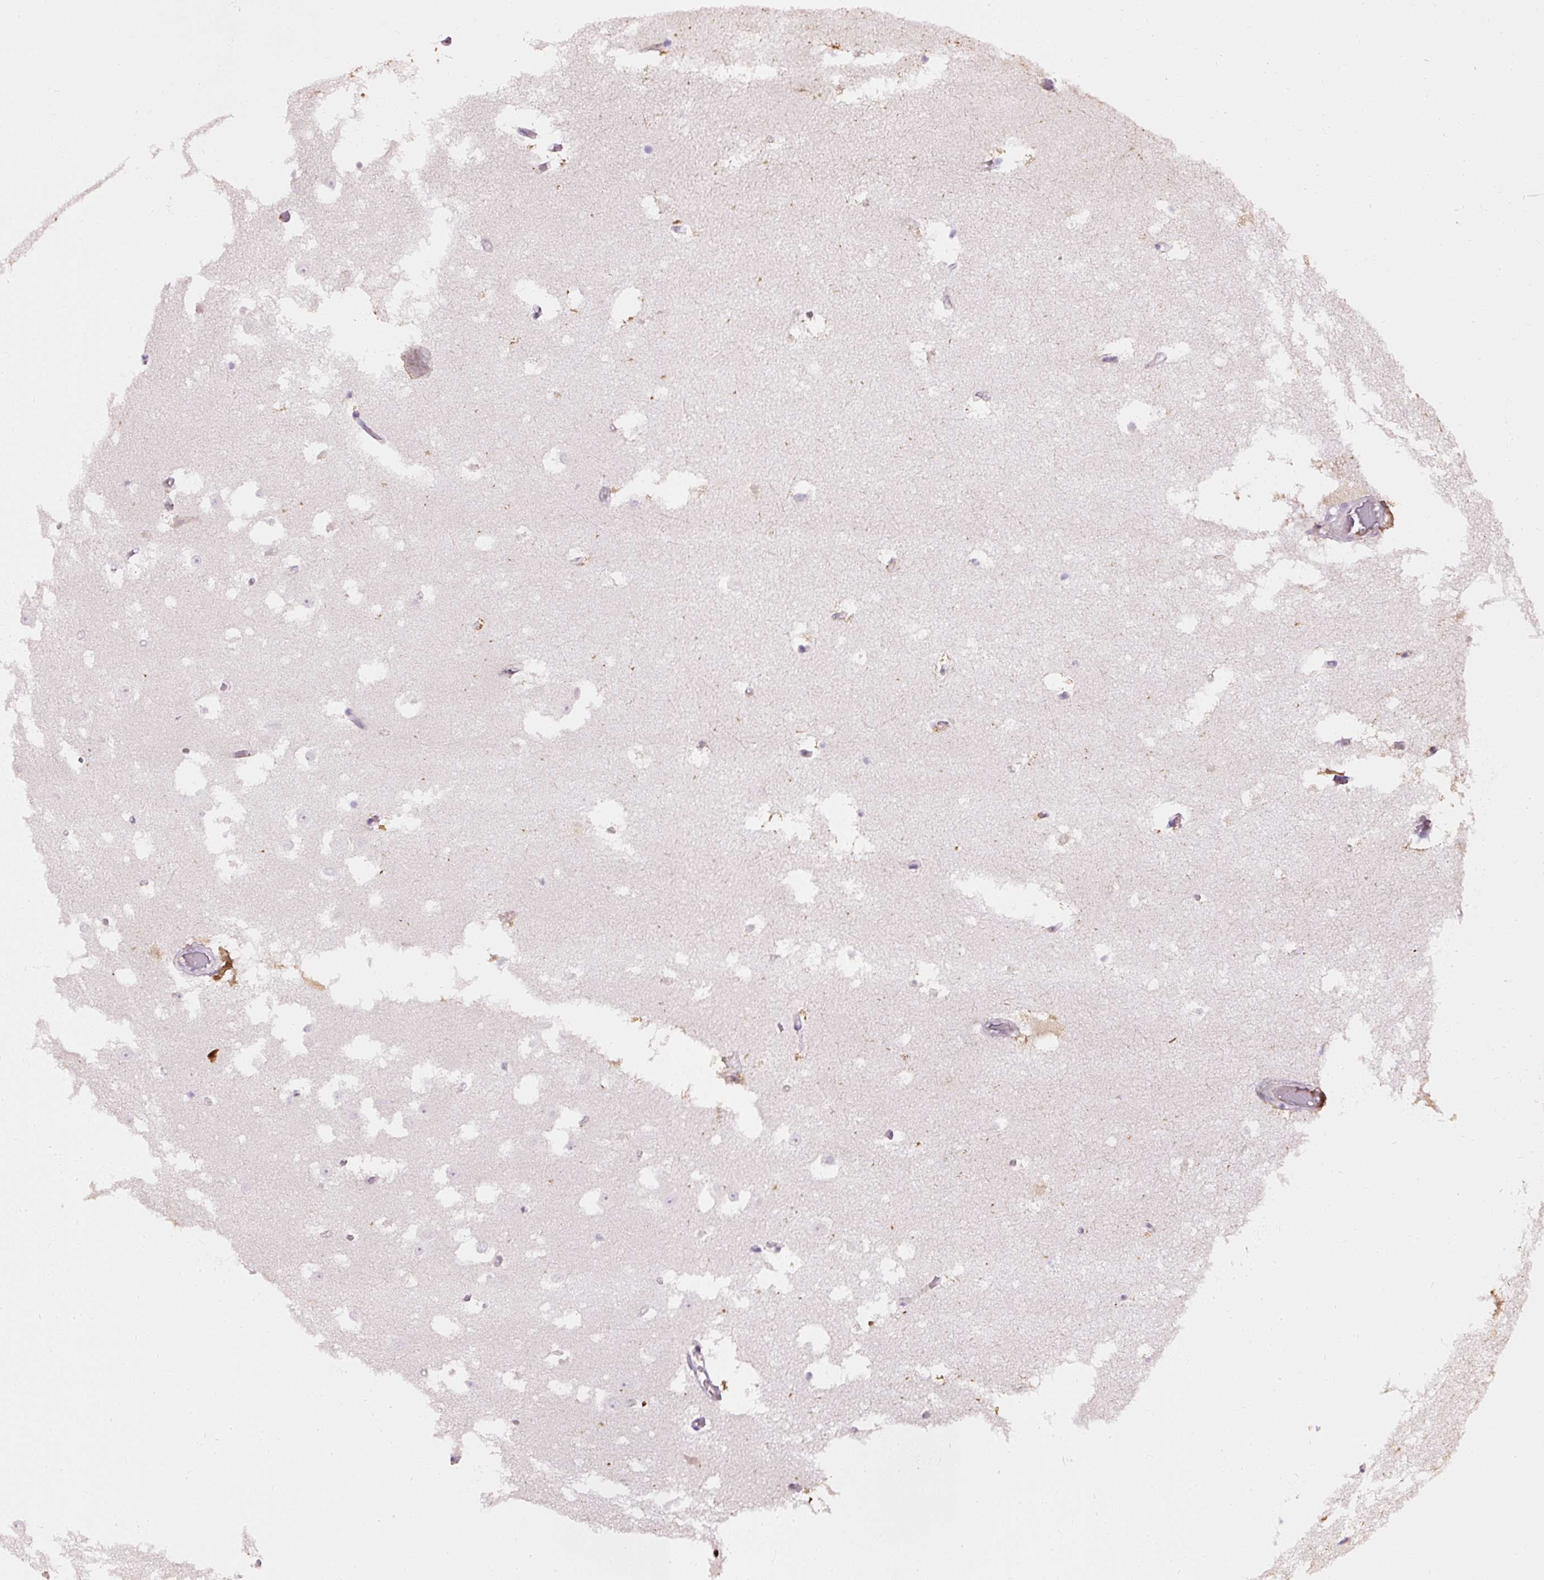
{"staining": {"intensity": "negative", "quantity": "none", "location": "none"}, "tissue": "hippocampus", "cell_type": "Glial cells", "image_type": "normal", "snomed": [{"axis": "morphology", "description": "Normal tissue, NOS"}, {"axis": "topography", "description": "Hippocampus"}], "caption": "Hippocampus stained for a protein using IHC exhibits no positivity glial cells.", "gene": "FAM149A", "patient": {"sex": "female", "age": 52}}